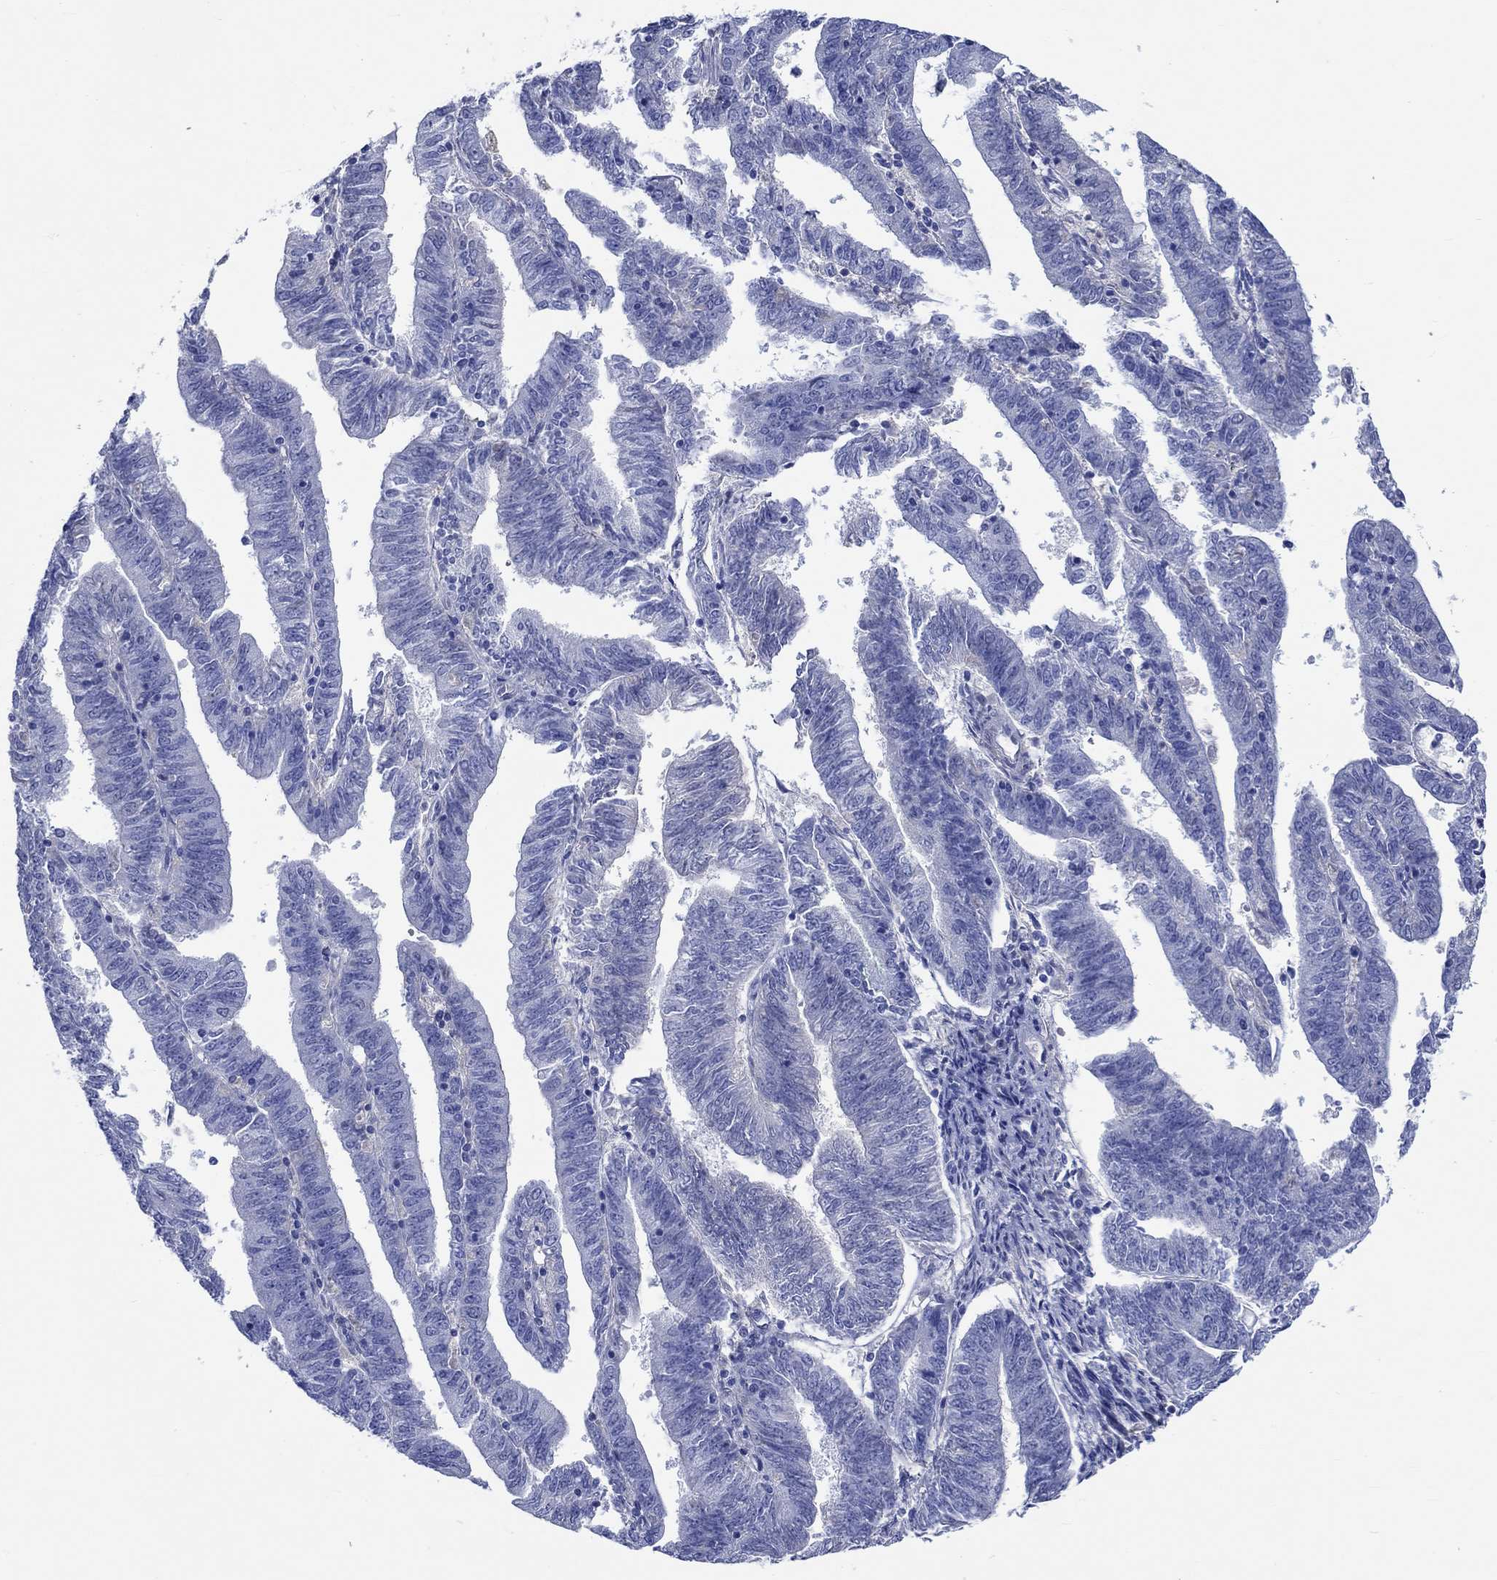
{"staining": {"intensity": "negative", "quantity": "none", "location": "none"}, "tissue": "endometrial cancer", "cell_type": "Tumor cells", "image_type": "cancer", "snomed": [{"axis": "morphology", "description": "Adenocarcinoma, NOS"}, {"axis": "topography", "description": "Endometrium"}], "caption": "An immunohistochemistry (IHC) image of endometrial cancer (adenocarcinoma) is shown. There is no staining in tumor cells of endometrial cancer (adenocarcinoma).", "gene": "SHISA4", "patient": {"sex": "female", "age": 82}}